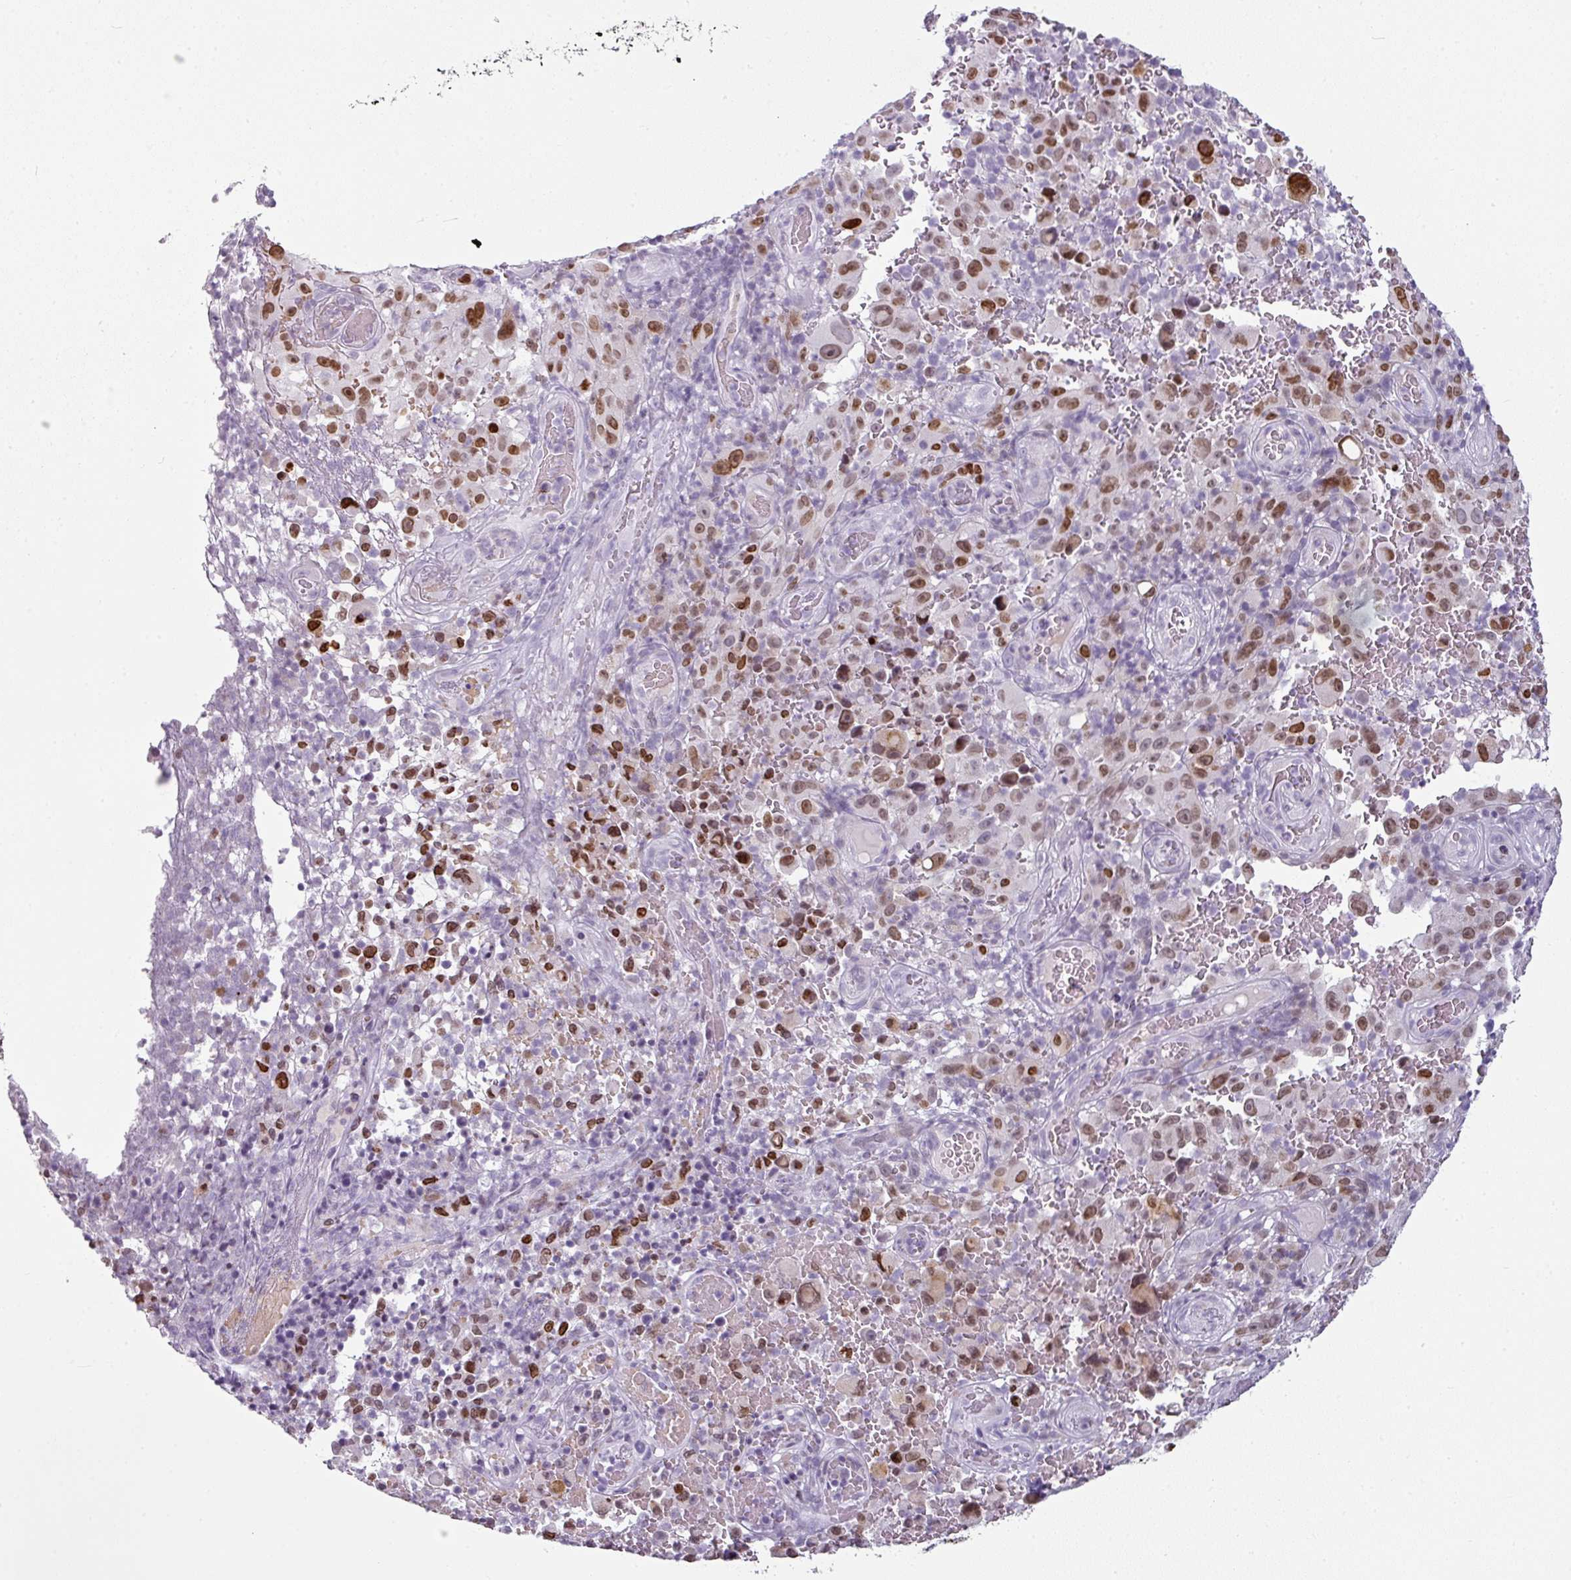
{"staining": {"intensity": "moderate", "quantity": ">75%", "location": "nuclear"}, "tissue": "melanoma", "cell_type": "Tumor cells", "image_type": "cancer", "snomed": [{"axis": "morphology", "description": "Malignant melanoma, NOS"}, {"axis": "topography", "description": "Skin"}], "caption": "Melanoma stained for a protein demonstrates moderate nuclear positivity in tumor cells.", "gene": "SYT8", "patient": {"sex": "female", "age": 82}}